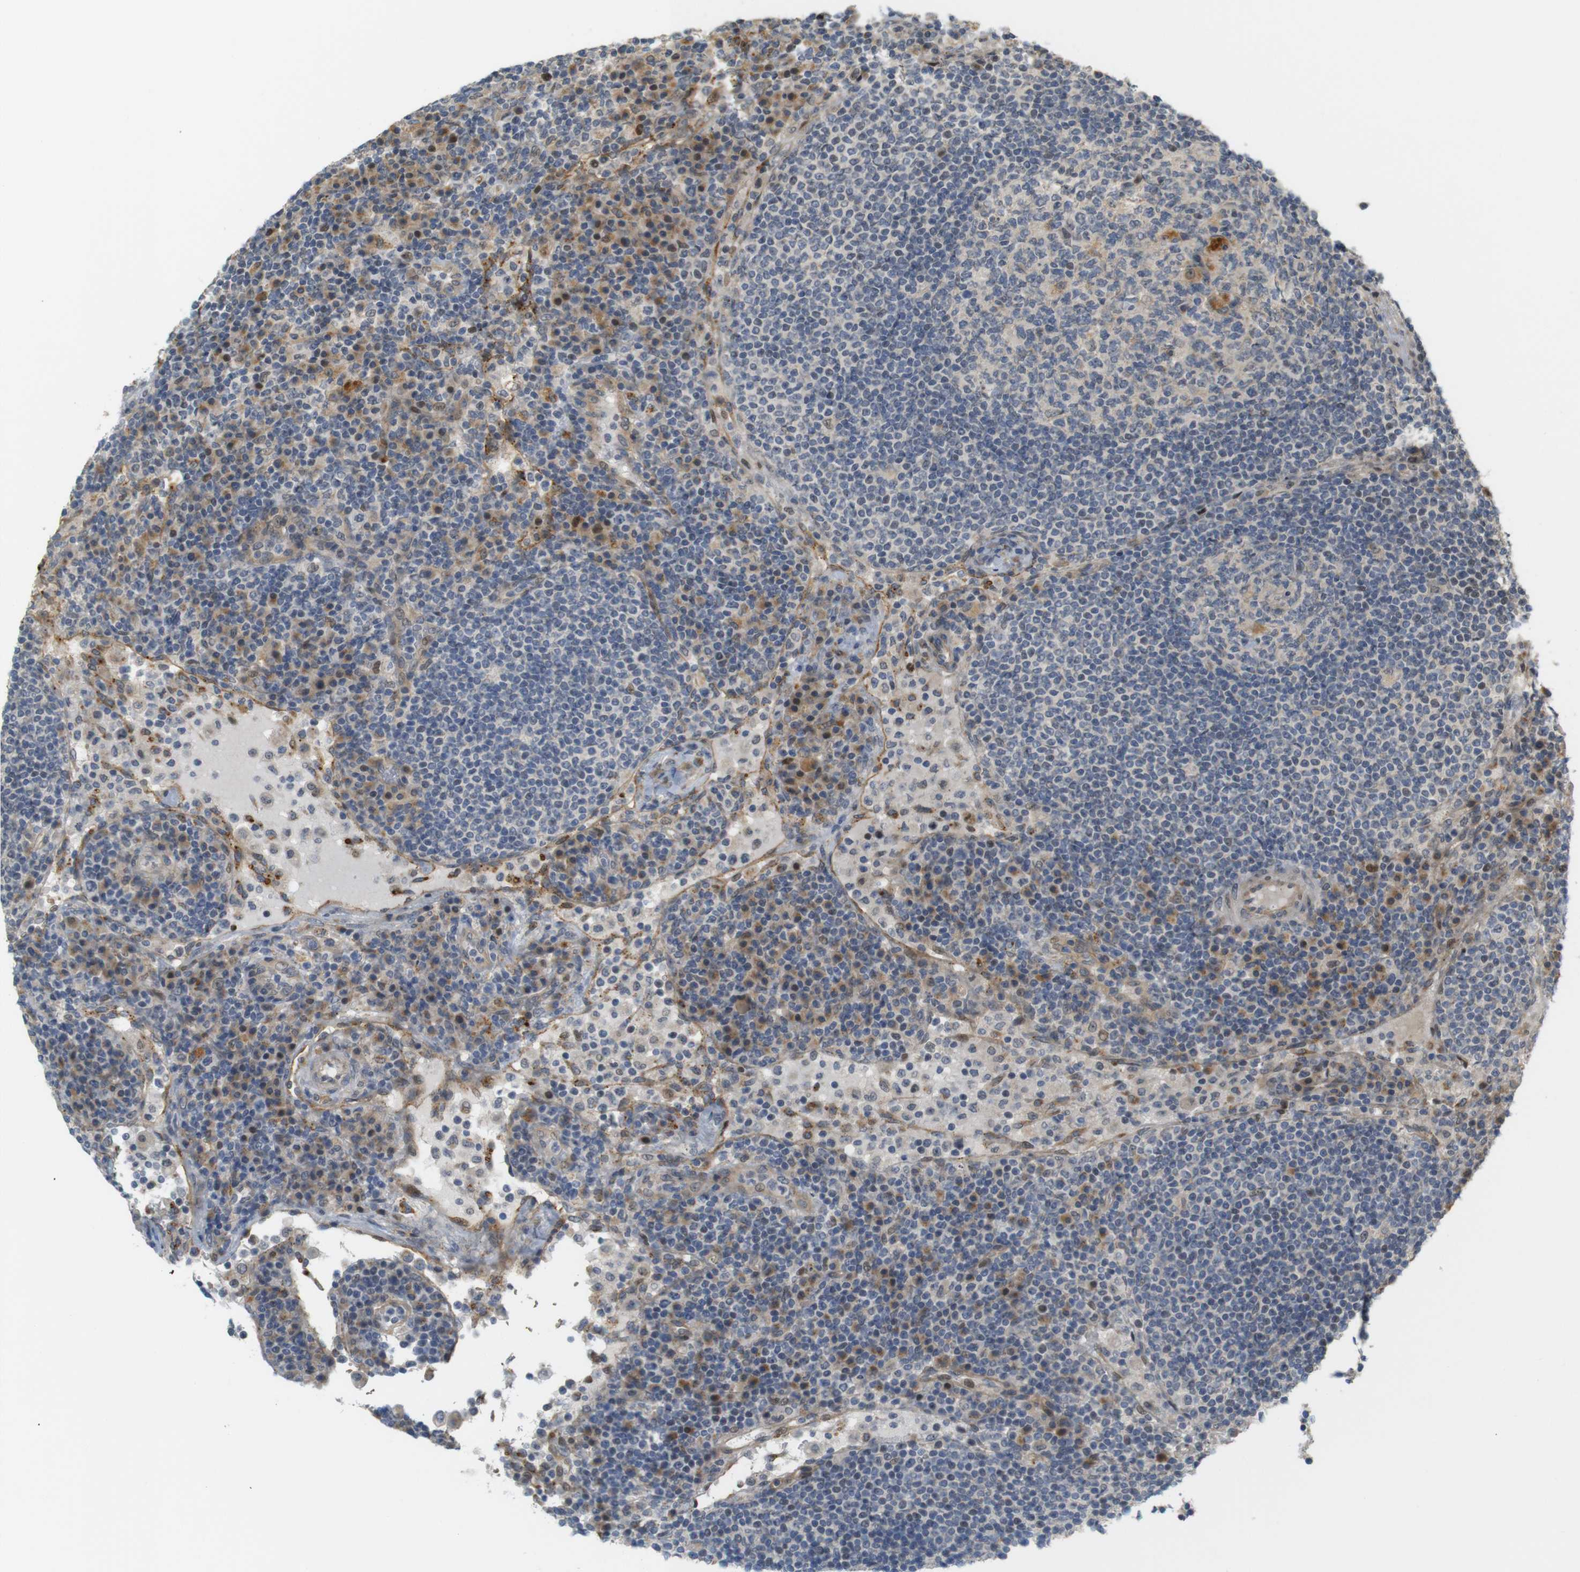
{"staining": {"intensity": "moderate", "quantity": "<25%", "location": "cytoplasmic/membranous"}, "tissue": "lymph node", "cell_type": "Germinal center cells", "image_type": "normal", "snomed": [{"axis": "morphology", "description": "Normal tissue, NOS"}, {"axis": "topography", "description": "Lymph node"}], "caption": "Brown immunohistochemical staining in normal lymph node reveals moderate cytoplasmic/membranous expression in about <25% of germinal center cells. (DAB (3,3'-diaminobenzidine) IHC, brown staining for protein, blue staining for nuclei).", "gene": "TSPAN9", "patient": {"sex": "female", "age": 53}}